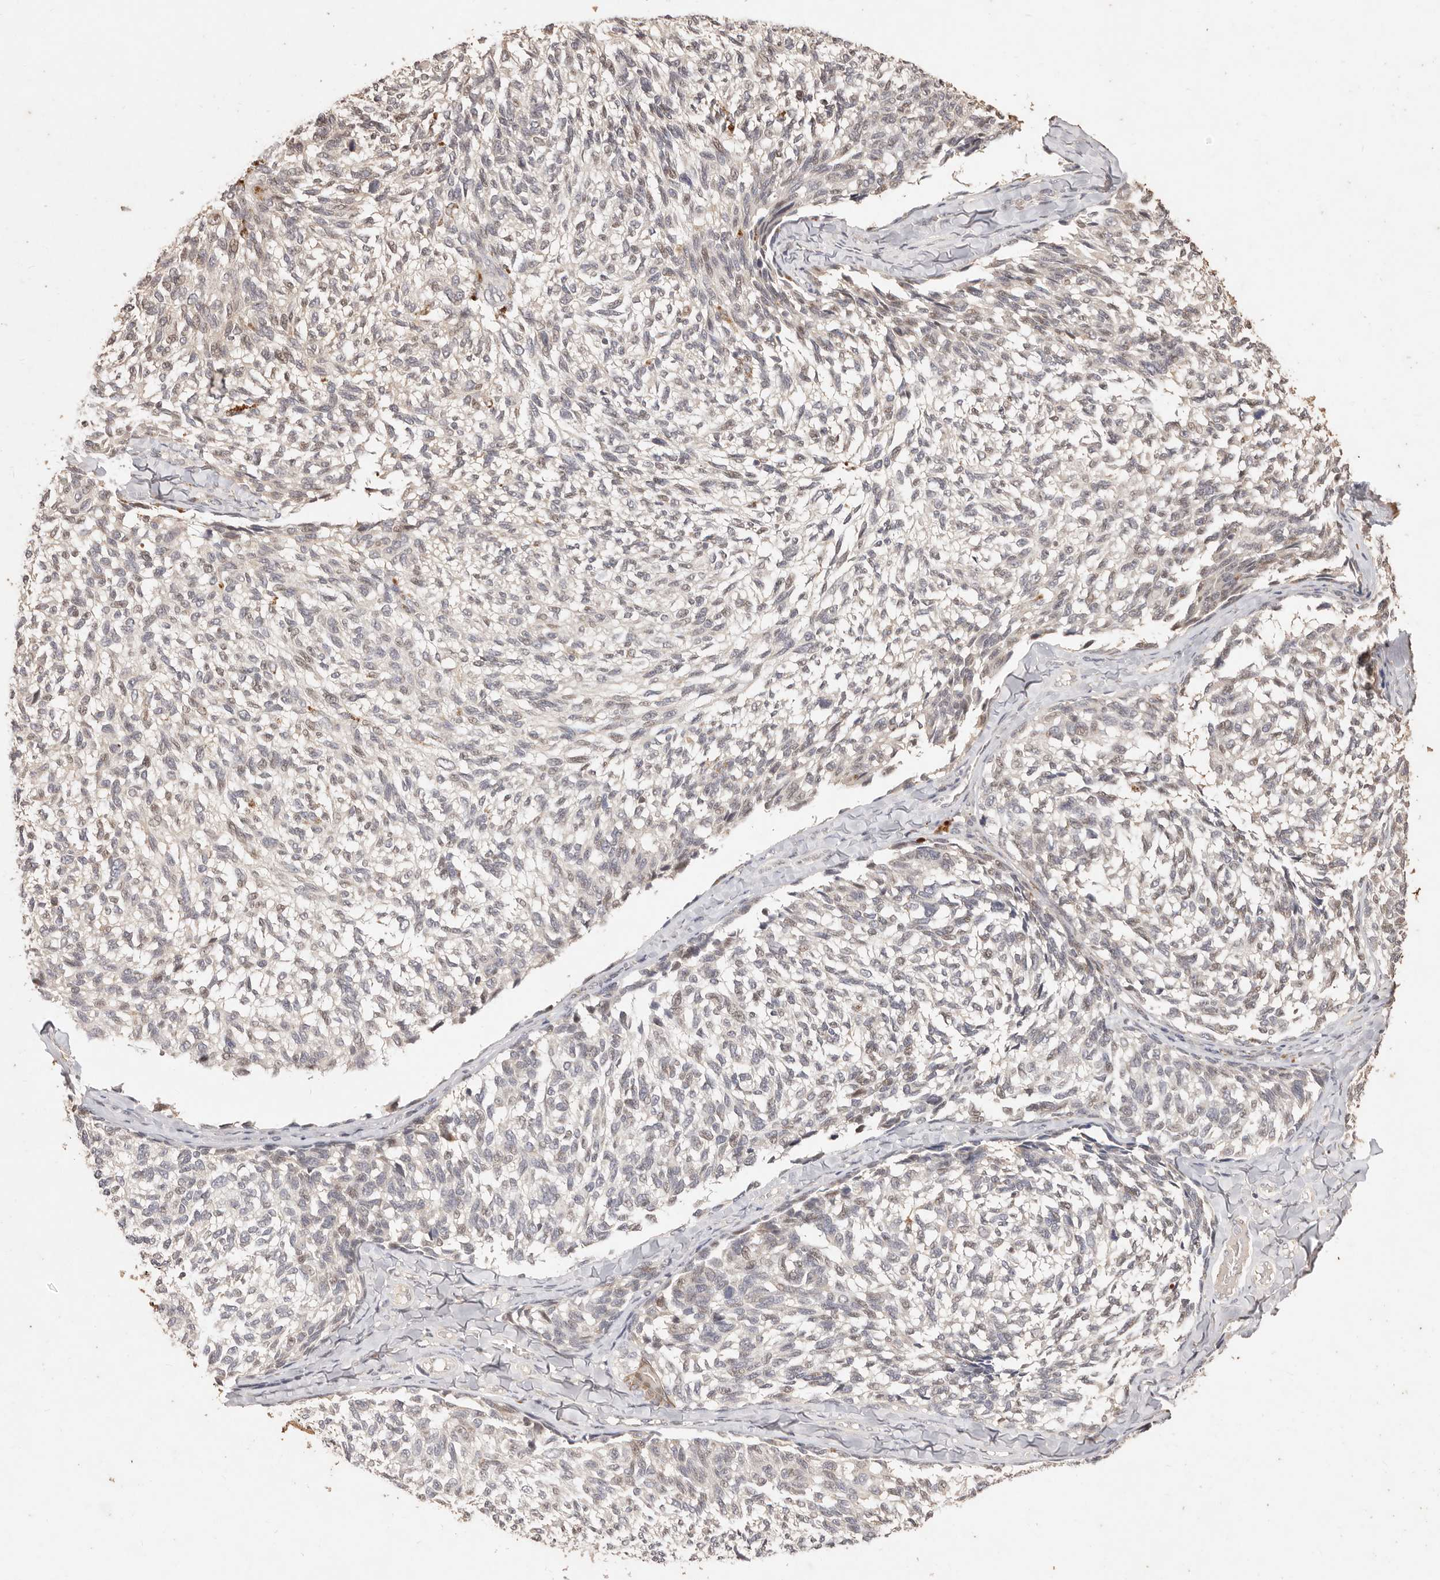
{"staining": {"intensity": "moderate", "quantity": "<25%", "location": "cytoplasmic/membranous"}, "tissue": "melanoma", "cell_type": "Tumor cells", "image_type": "cancer", "snomed": [{"axis": "morphology", "description": "Malignant melanoma, NOS"}, {"axis": "topography", "description": "Skin"}], "caption": "Malignant melanoma stained with immunohistochemistry shows moderate cytoplasmic/membranous positivity in approximately <25% of tumor cells. The staining is performed using DAB (3,3'-diaminobenzidine) brown chromogen to label protein expression. The nuclei are counter-stained blue using hematoxylin.", "gene": "KIF9", "patient": {"sex": "female", "age": 73}}